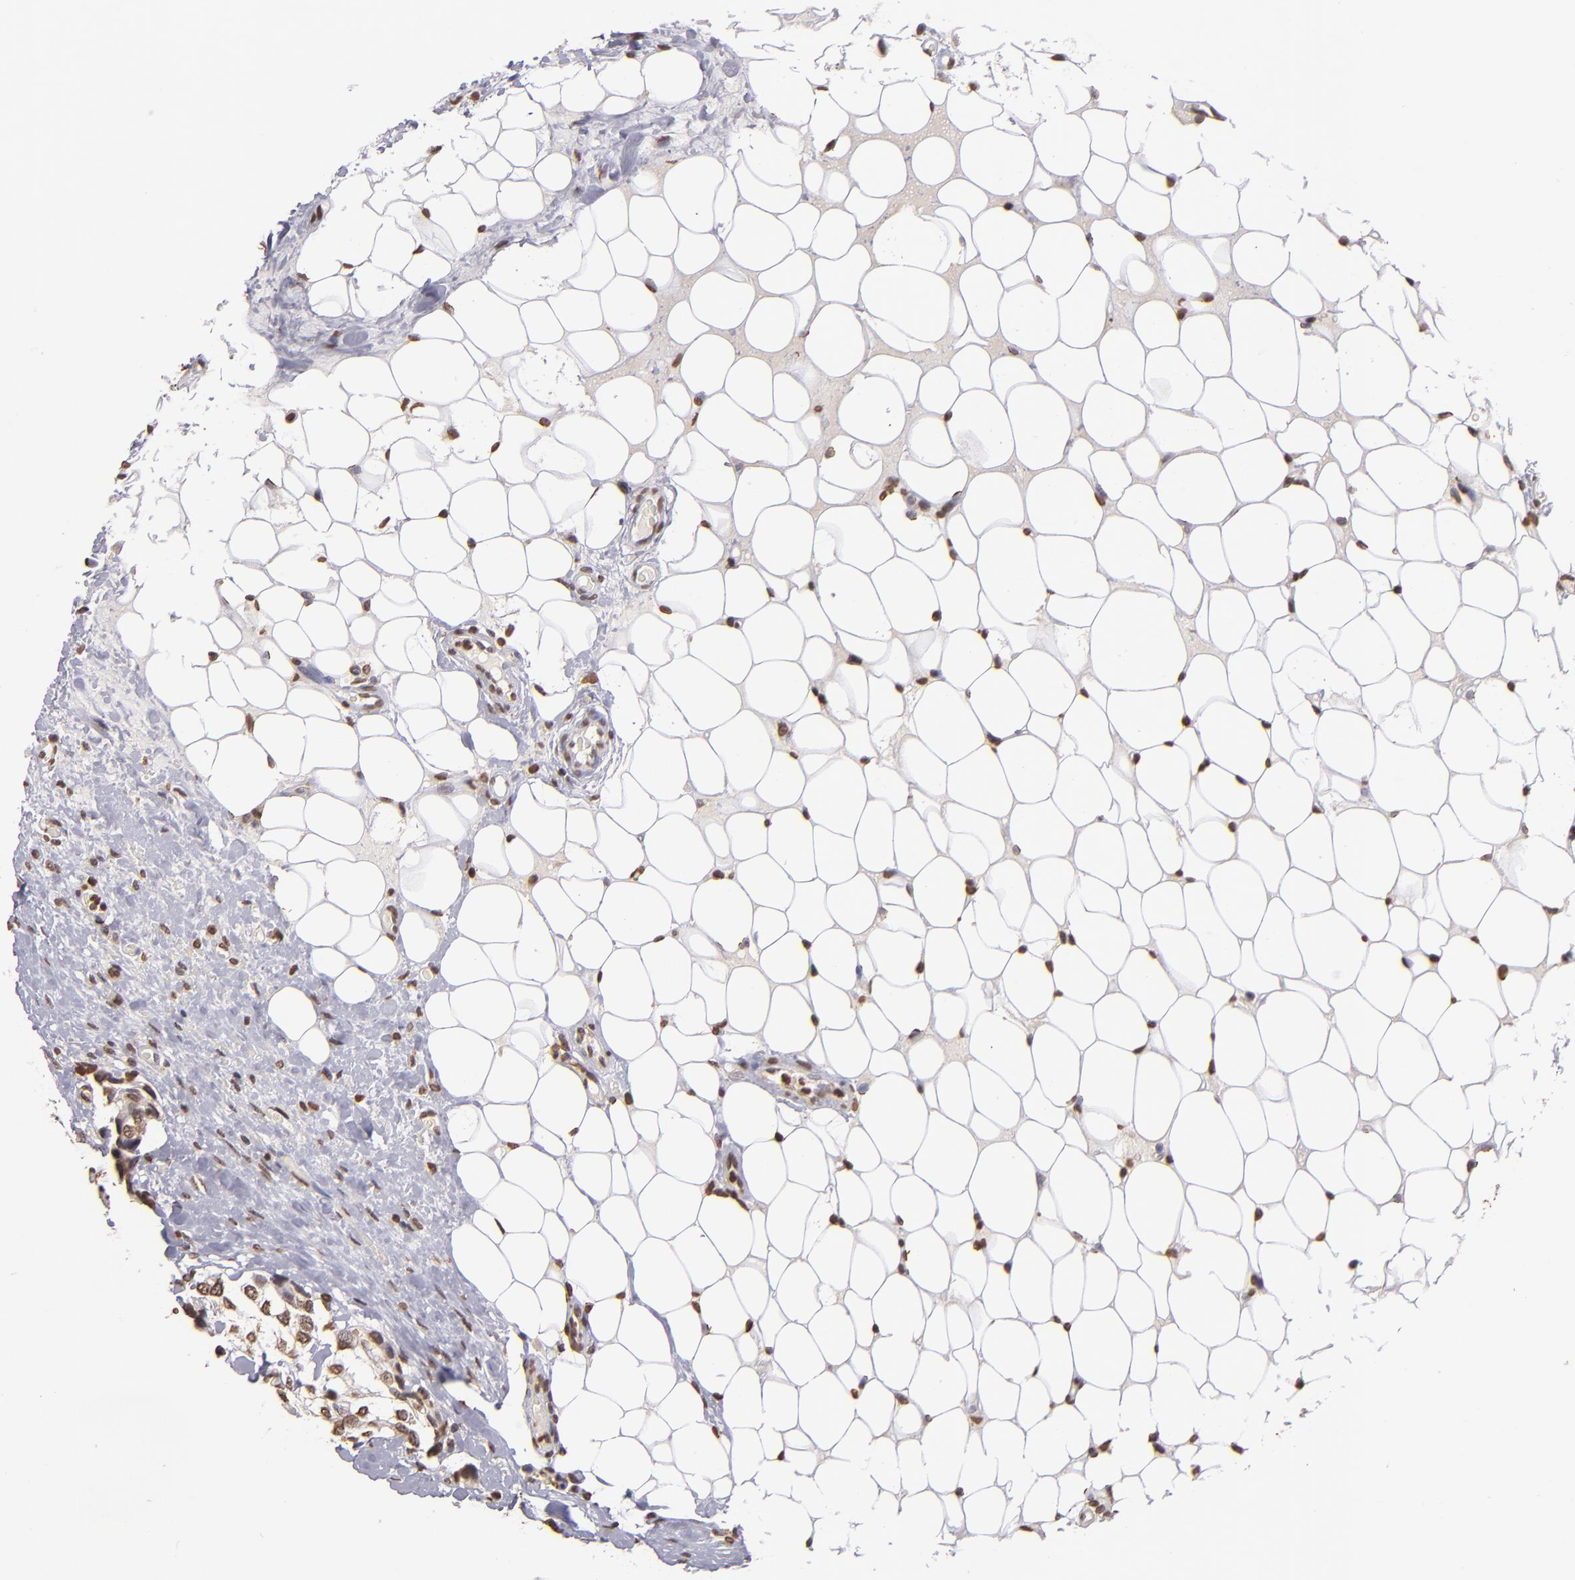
{"staining": {"intensity": "weak", "quantity": ">75%", "location": "nuclear"}, "tissue": "breast cancer", "cell_type": "Tumor cells", "image_type": "cancer", "snomed": [{"axis": "morphology", "description": "Duct carcinoma"}, {"axis": "topography", "description": "Breast"}], "caption": "Immunohistochemical staining of breast cancer shows low levels of weak nuclear staining in about >75% of tumor cells.", "gene": "LBX1", "patient": {"sex": "female", "age": 68}}